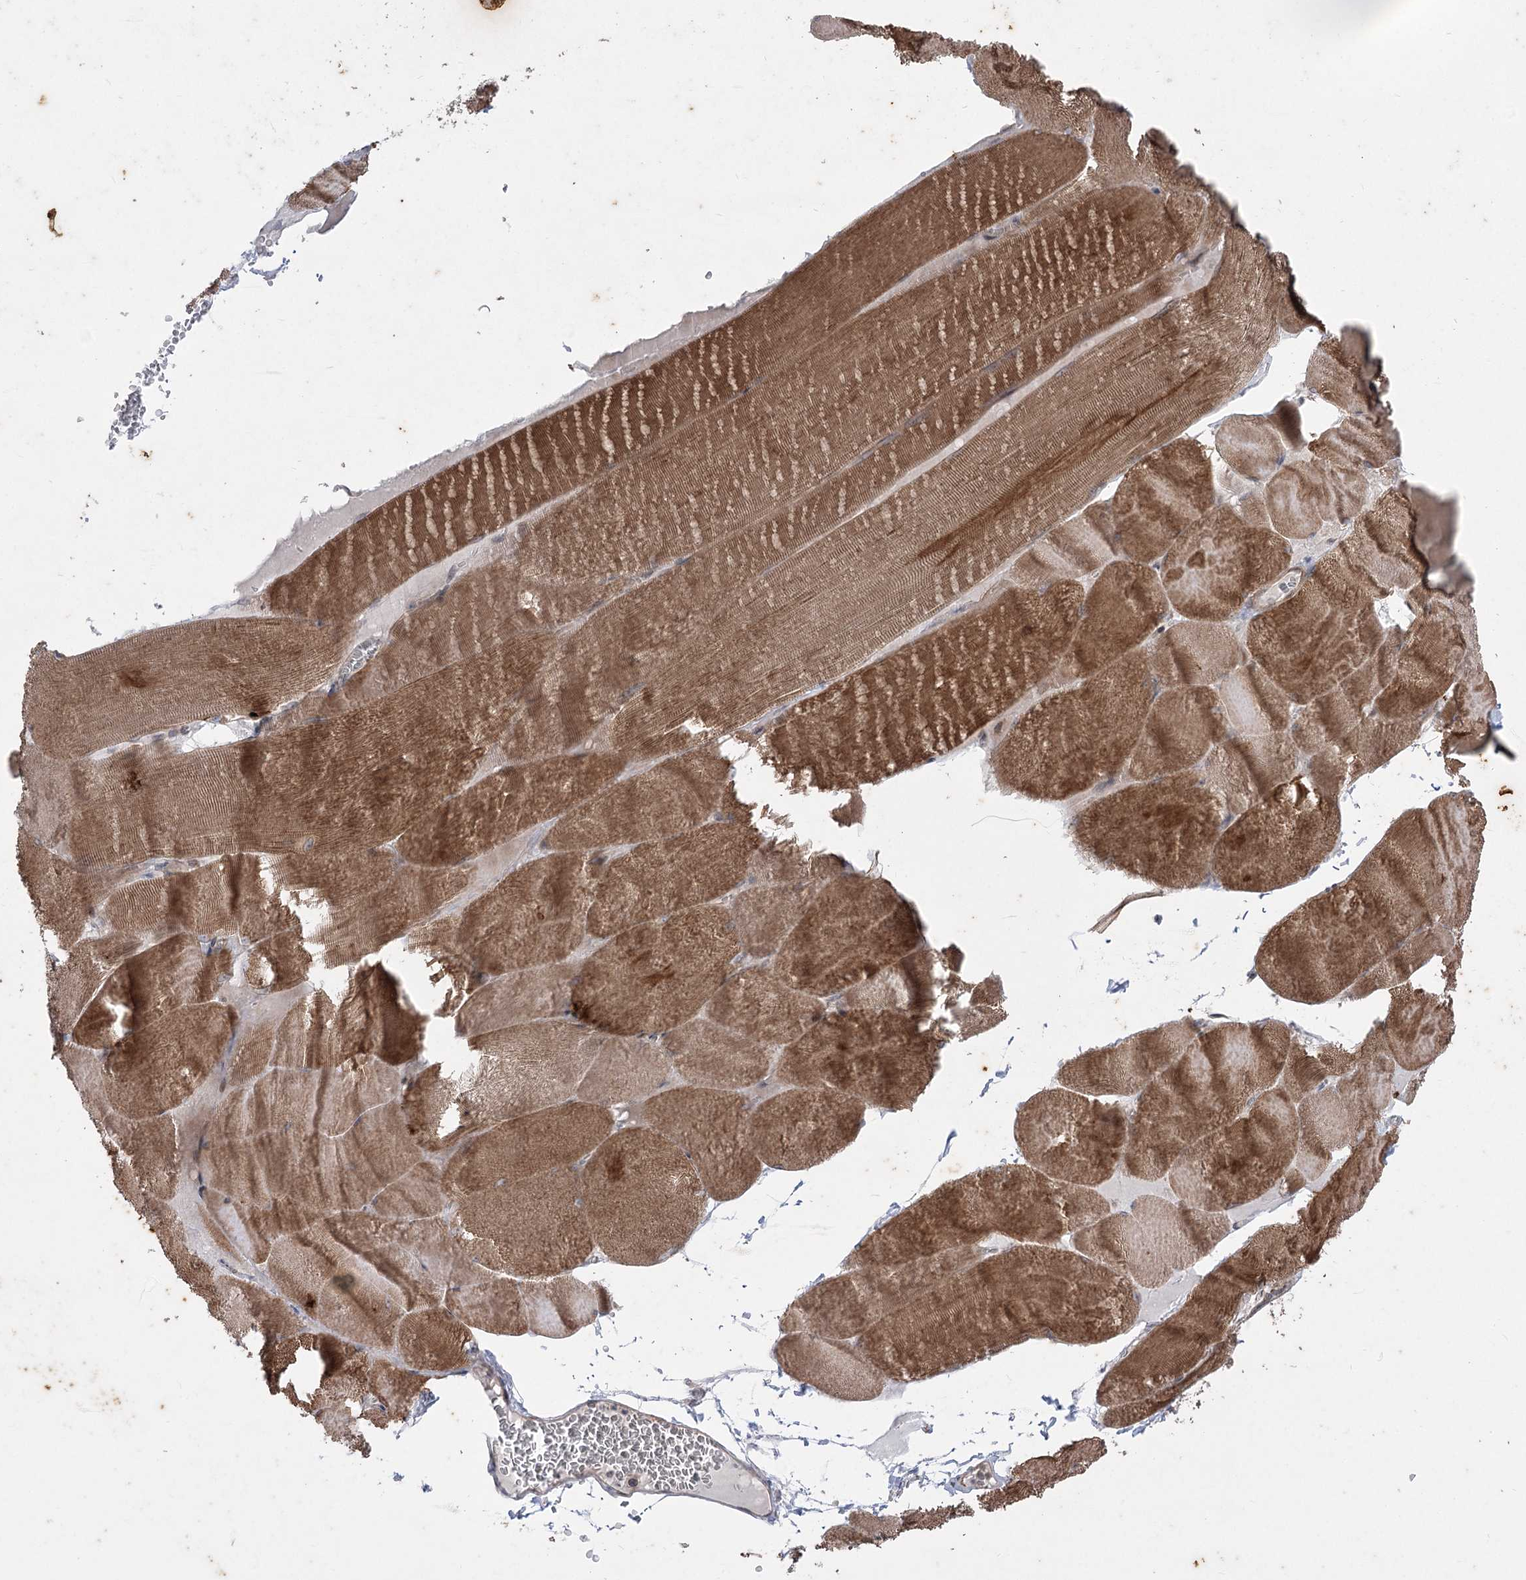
{"staining": {"intensity": "strong", "quantity": ">75%", "location": "cytoplasmic/membranous"}, "tissue": "skeletal muscle", "cell_type": "Myocytes", "image_type": "normal", "snomed": [{"axis": "morphology", "description": "Normal tissue, NOS"}, {"axis": "morphology", "description": "Basal cell carcinoma"}, {"axis": "topography", "description": "Skeletal muscle"}], "caption": "Immunohistochemistry (IHC) staining of benign skeletal muscle, which reveals high levels of strong cytoplasmic/membranous expression in about >75% of myocytes indicating strong cytoplasmic/membranous protein positivity. The staining was performed using DAB (brown) for protein detection and nuclei were counterstained in hematoxylin (blue).", "gene": "ZSCAN23", "patient": {"sex": "female", "age": 64}}